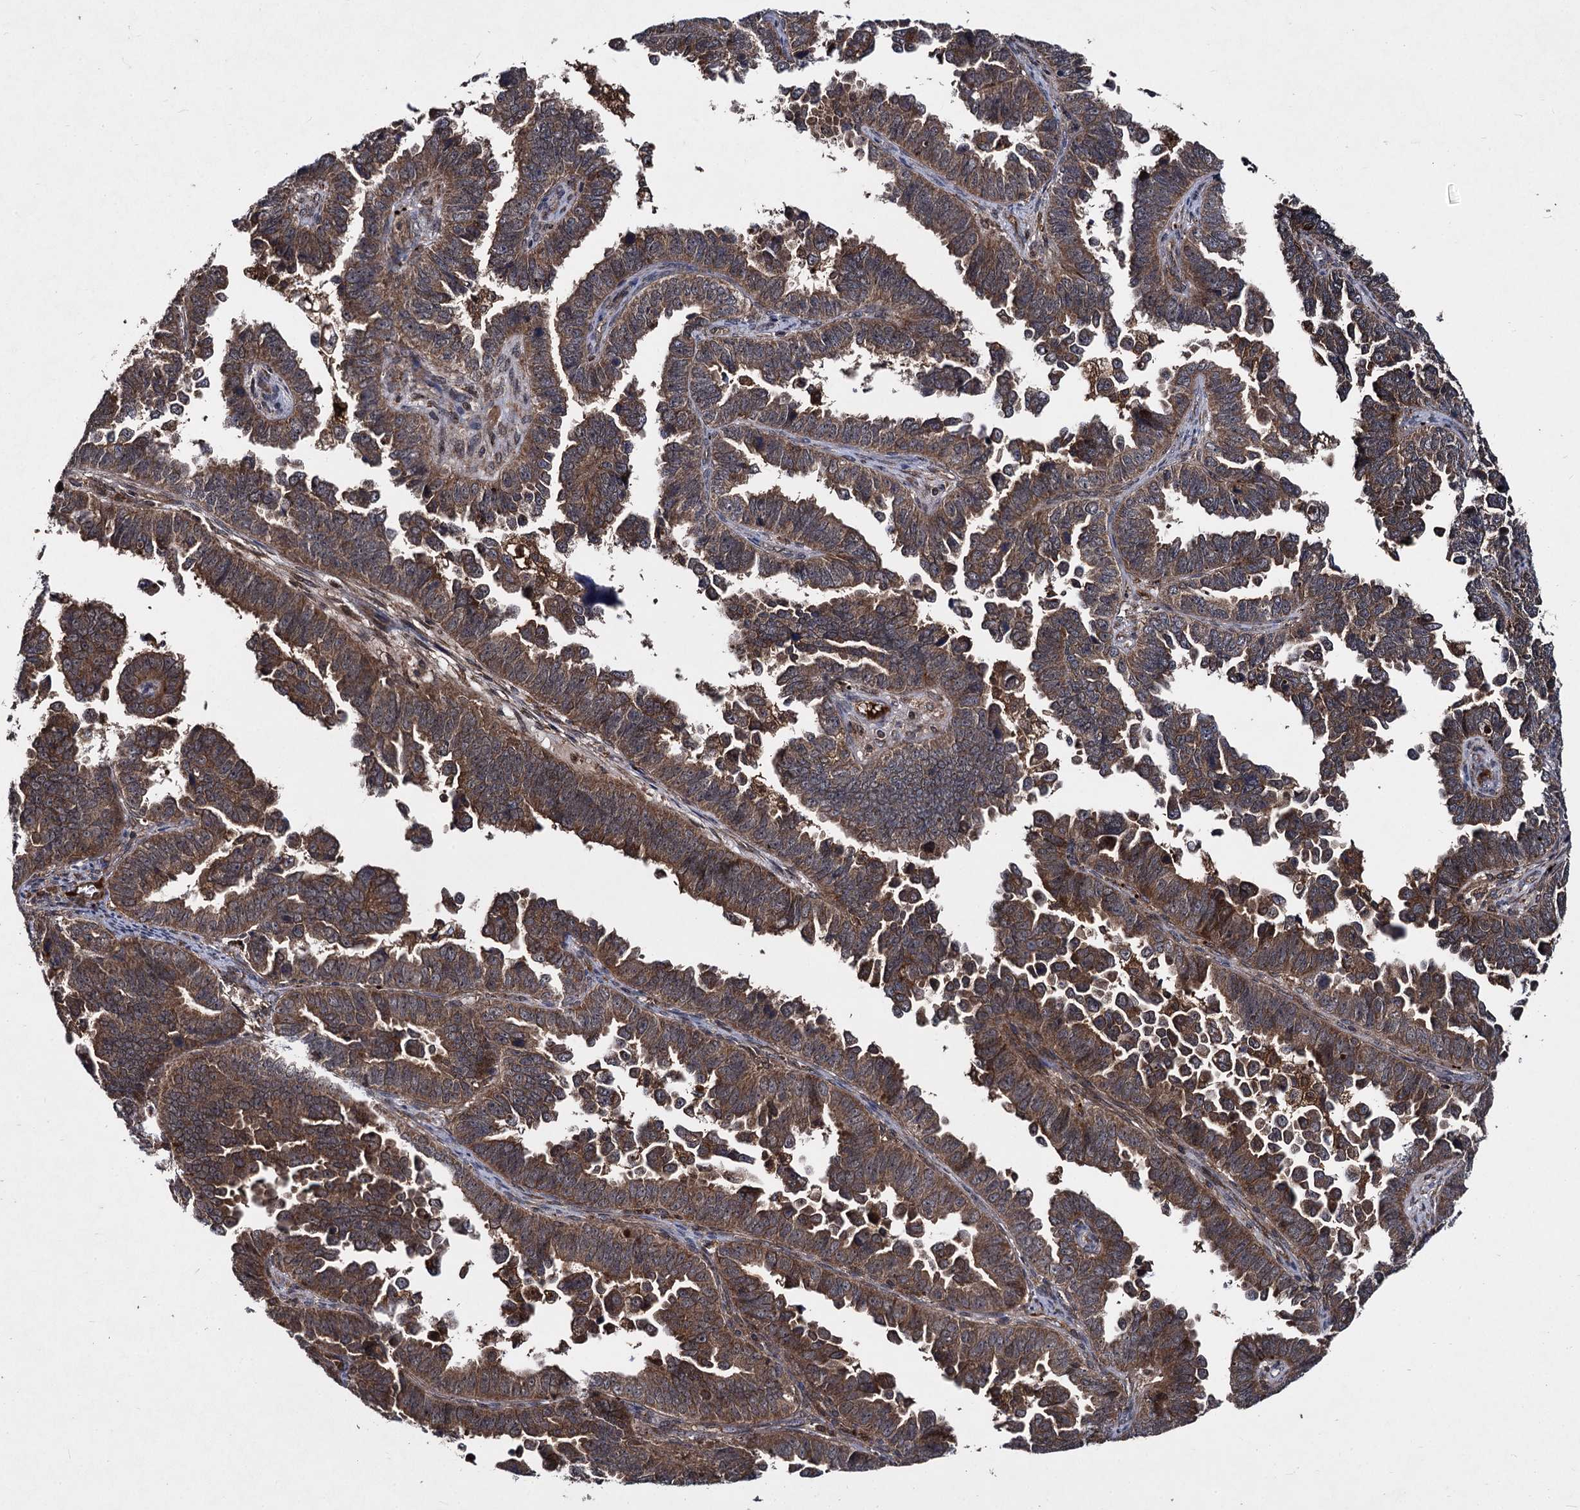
{"staining": {"intensity": "moderate", "quantity": ">75%", "location": "cytoplasmic/membranous"}, "tissue": "endometrial cancer", "cell_type": "Tumor cells", "image_type": "cancer", "snomed": [{"axis": "morphology", "description": "Adenocarcinoma, NOS"}, {"axis": "topography", "description": "Endometrium"}], "caption": "A photomicrograph of human endometrial adenocarcinoma stained for a protein exhibits moderate cytoplasmic/membranous brown staining in tumor cells.", "gene": "BCL2L2", "patient": {"sex": "female", "age": 75}}